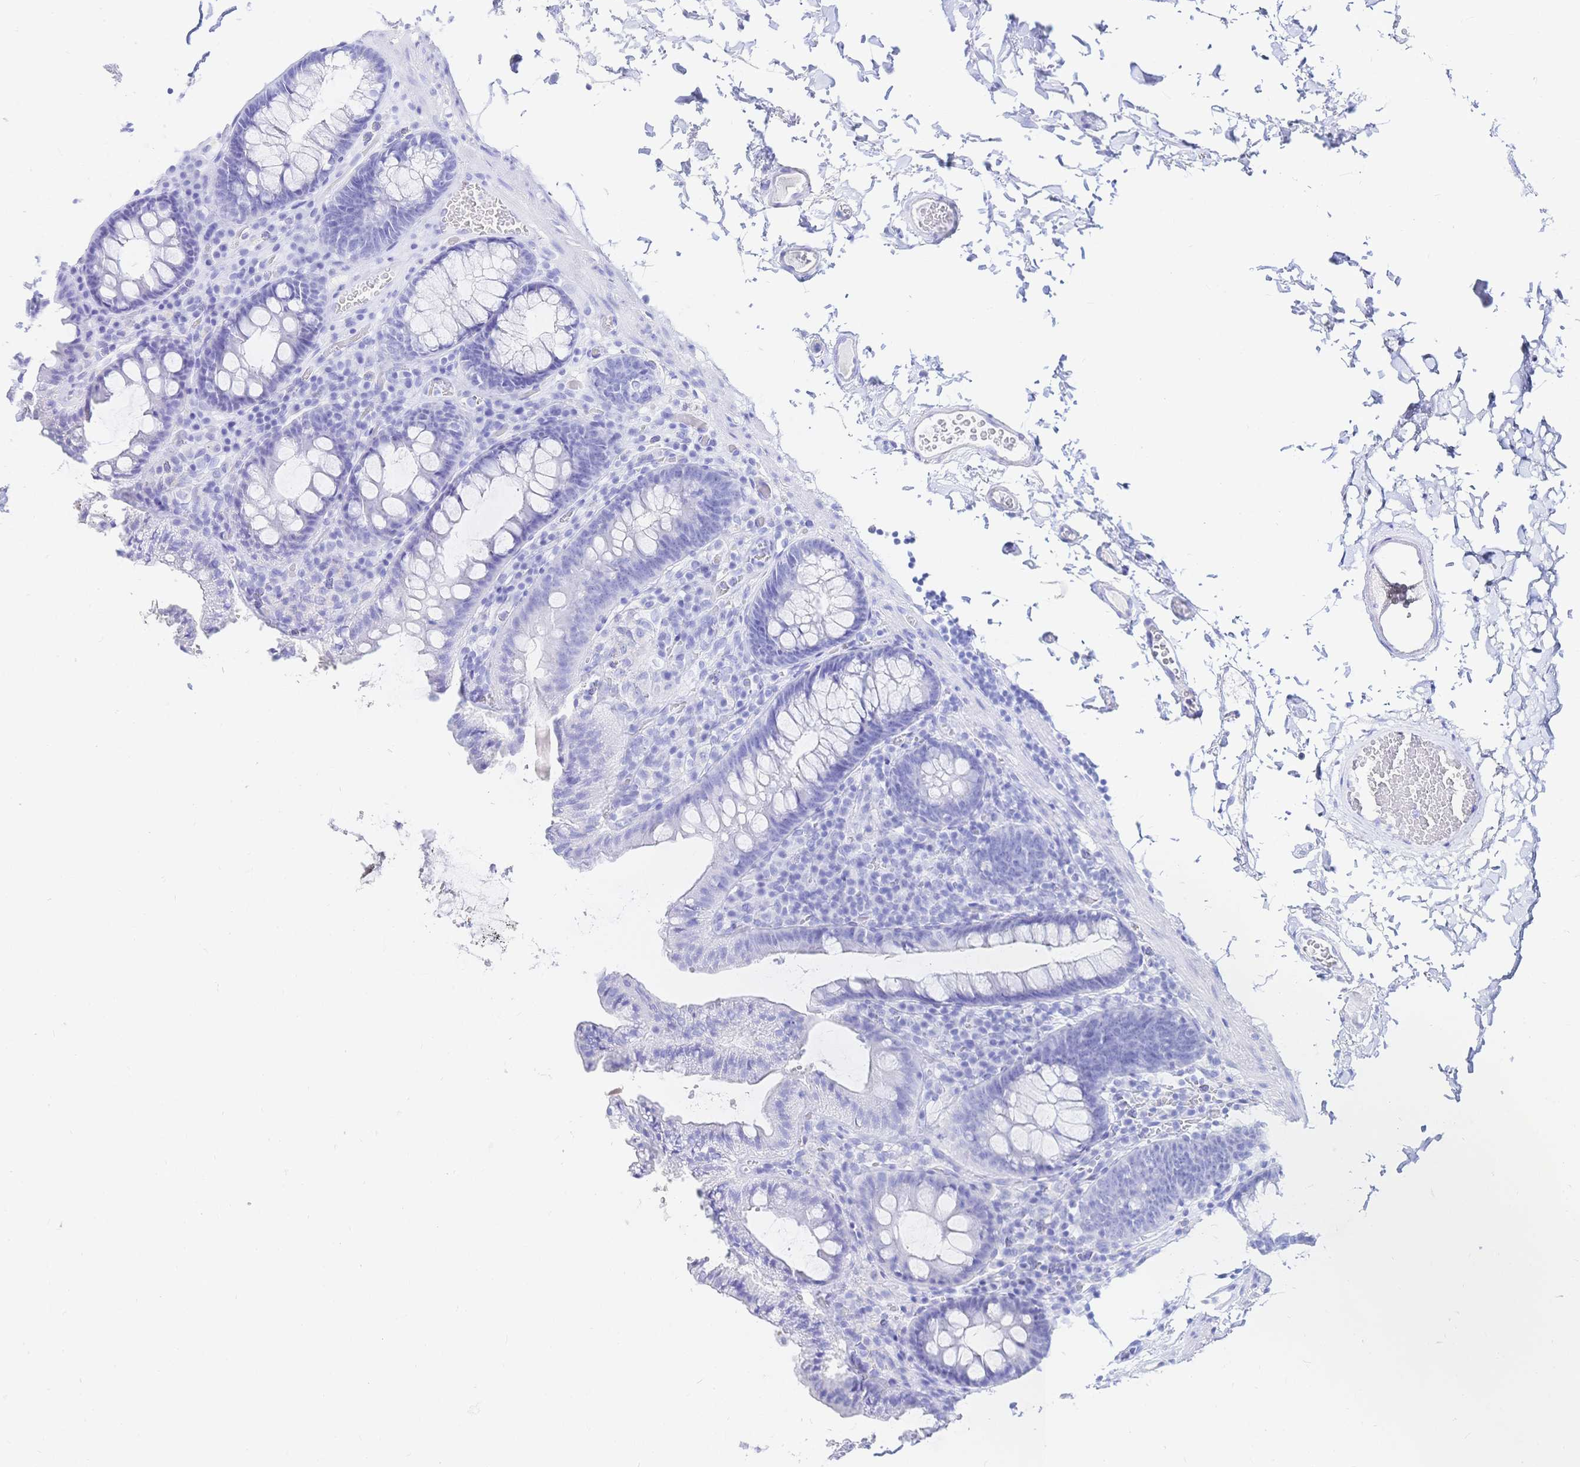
{"staining": {"intensity": "negative", "quantity": "none", "location": "none"}, "tissue": "colon", "cell_type": "Endothelial cells", "image_type": "normal", "snomed": [{"axis": "morphology", "description": "Normal tissue, NOS"}, {"axis": "topography", "description": "Colon"}, {"axis": "topography", "description": "Peripheral nerve tissue"}], "caption": "DAB (3,3'-diaminobenzidine) immunohistochemical staining of unremarkable human colon exhibits no significant staining in endothelial cells.", "gene": "UMOD", "patient": {"sex": "male", "age": 84}}